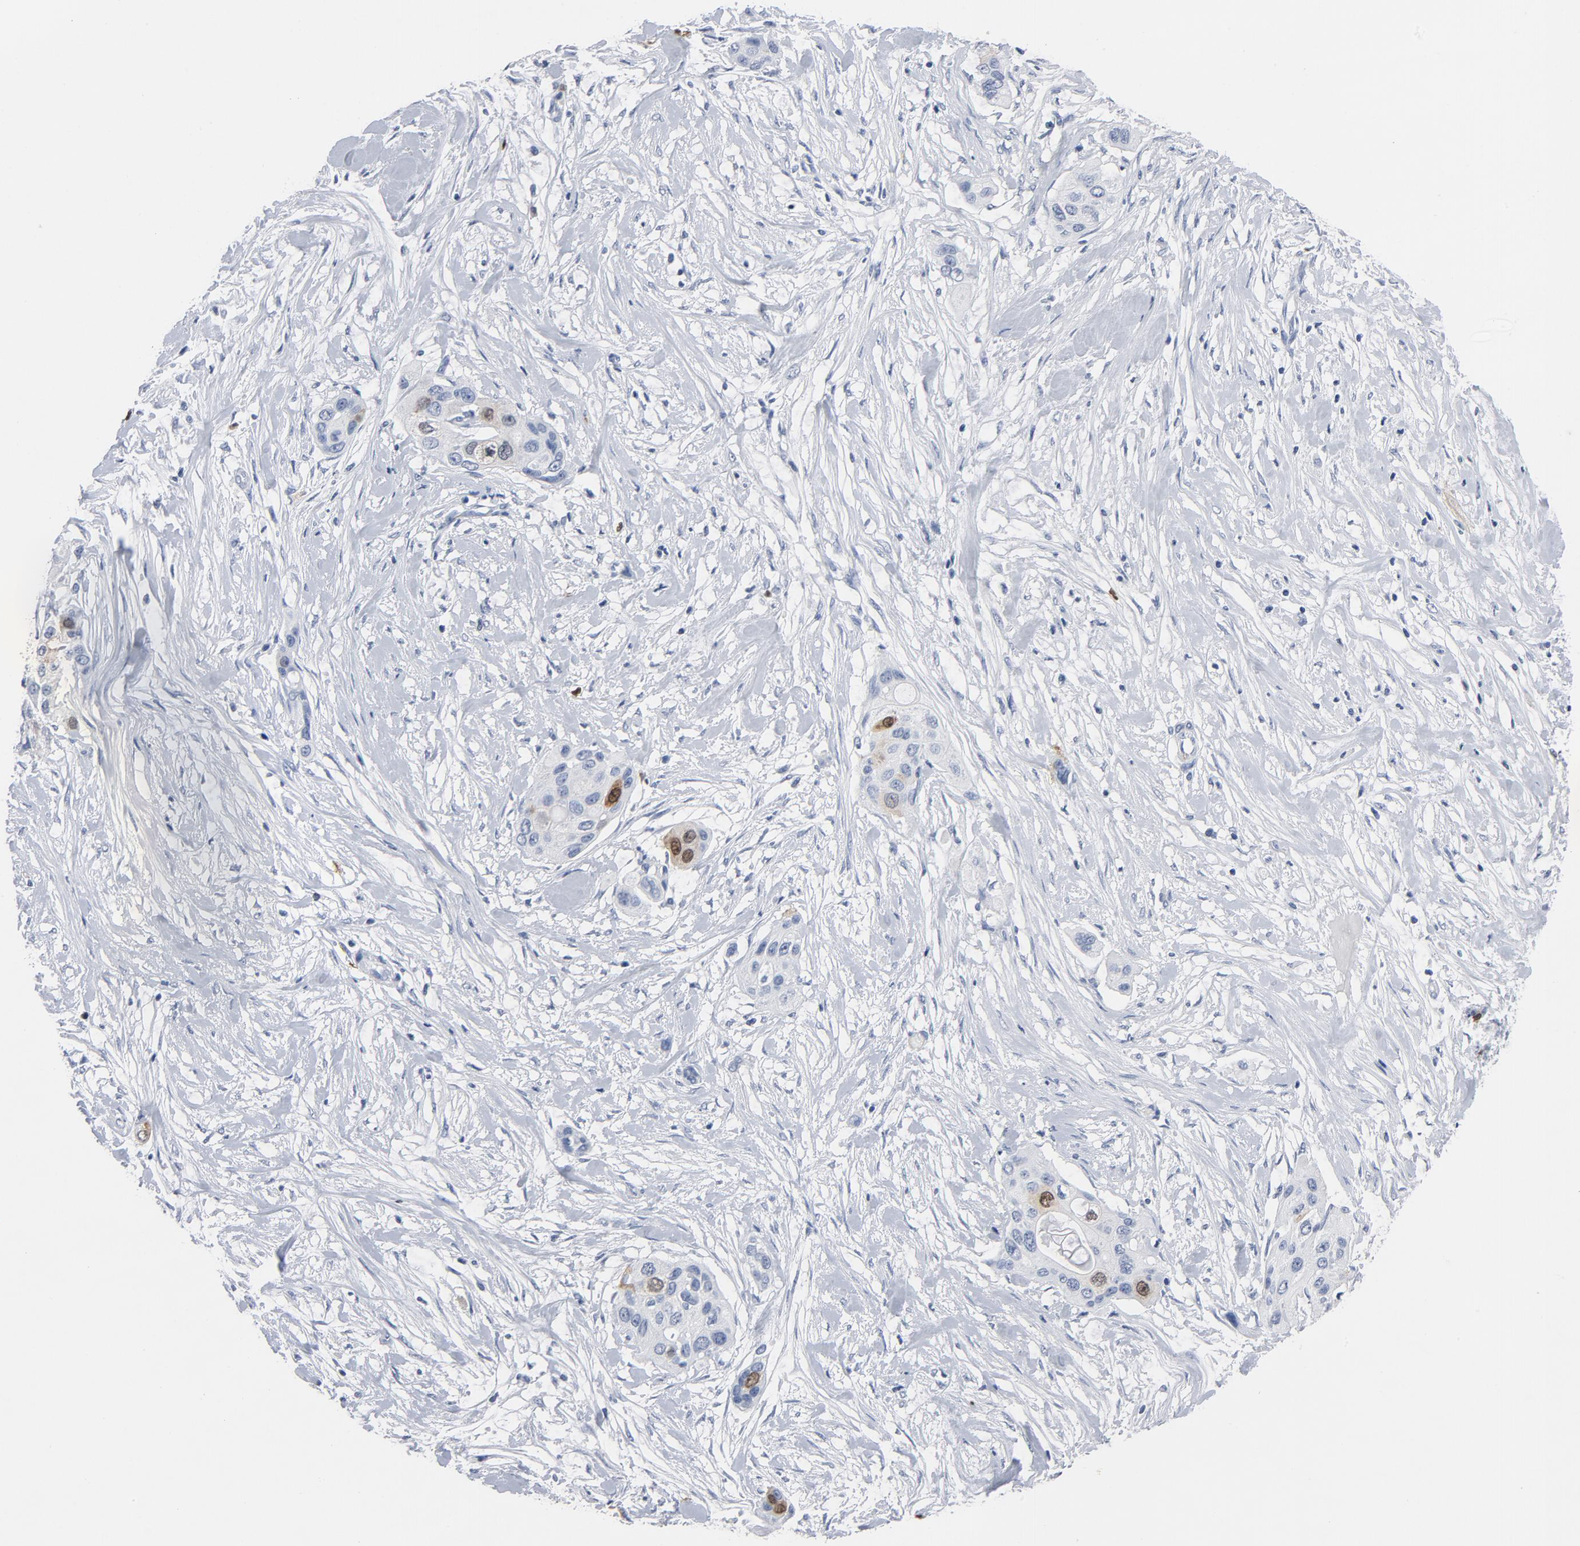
{"staining": {"intensity": "moderate", "quantity": "<25%", "location": "cytoplasmic/membranous,nuclear"}, "tissue": "pancreatic cancer", "cell_type": "Tumor cells", "image_type": "cancer", "snomed": [{"axis": "morphology", "description": "Adenocarcinoma, NOS"}, {"axis": "topography", "description": "Pancreas"}], "caption": "Immunohistochemistry (DAB) staining of pancreatic adenocarcinoma exhibits moderate cytoplasmic/membranous and nuclear protein expression in approximately <25% of tumor cells.", "gene": "CDC20", "patient": {"sex": "female", "age": 60}}